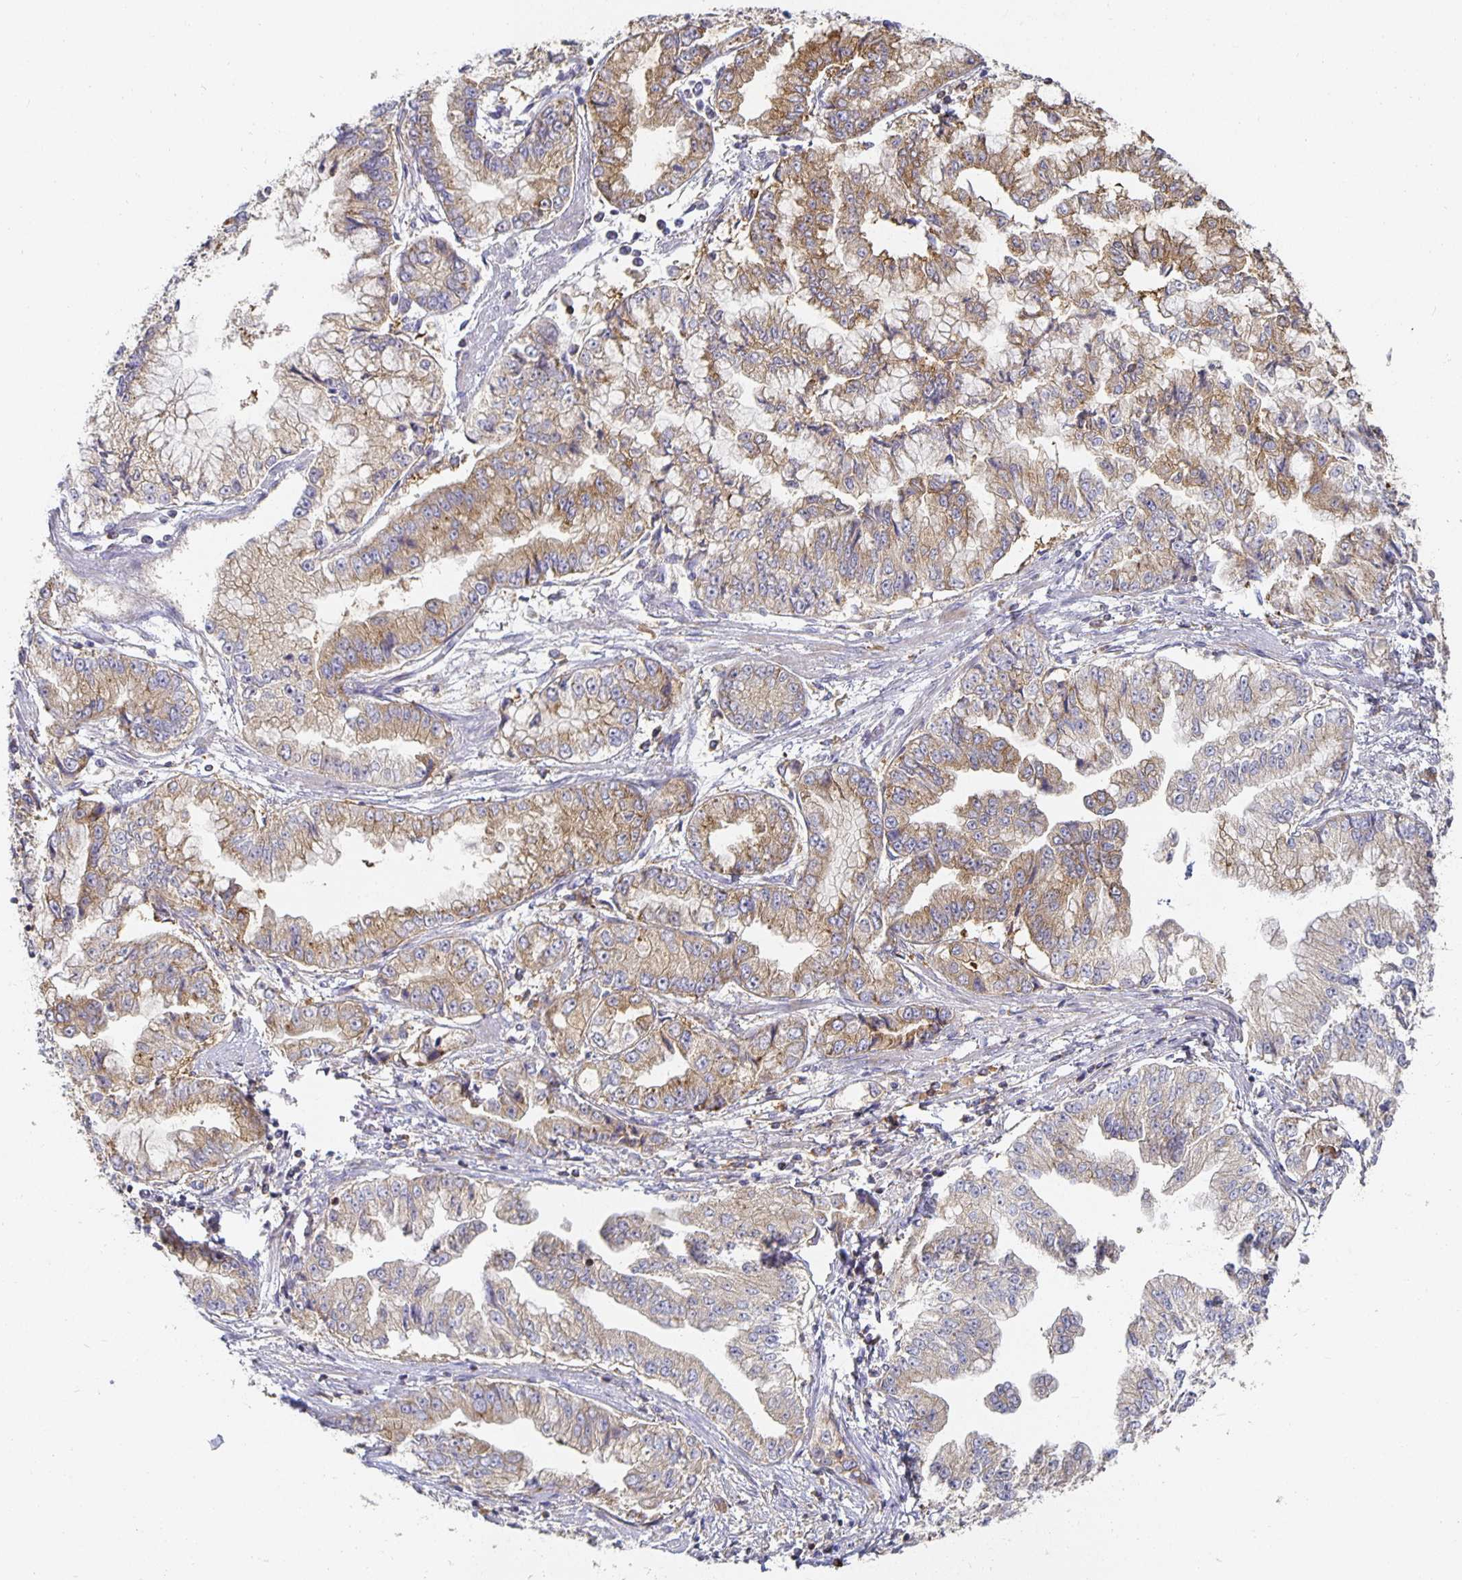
{"staining": {"intensity": "weak", "quantity": ">75%", "location": "cytoplasmic/membranous"}, "tissue": "stomach cancer", "cell_type": "Tumor cells", "image_type": "cancer", "snomed": [{"axis": "morphology", "description": "Adenocarcinoma, NOS"}, {"axis": "topography", "description": "Stomach, upper"}], "caption": "A micrograph of human adenocarcinoma (stomach) stained for a protein displays weak cytoplasmic/membranous brown staining in tumor cells.", "gene": "NOMO1", "patient": {"sex": "female", "age": 74}}